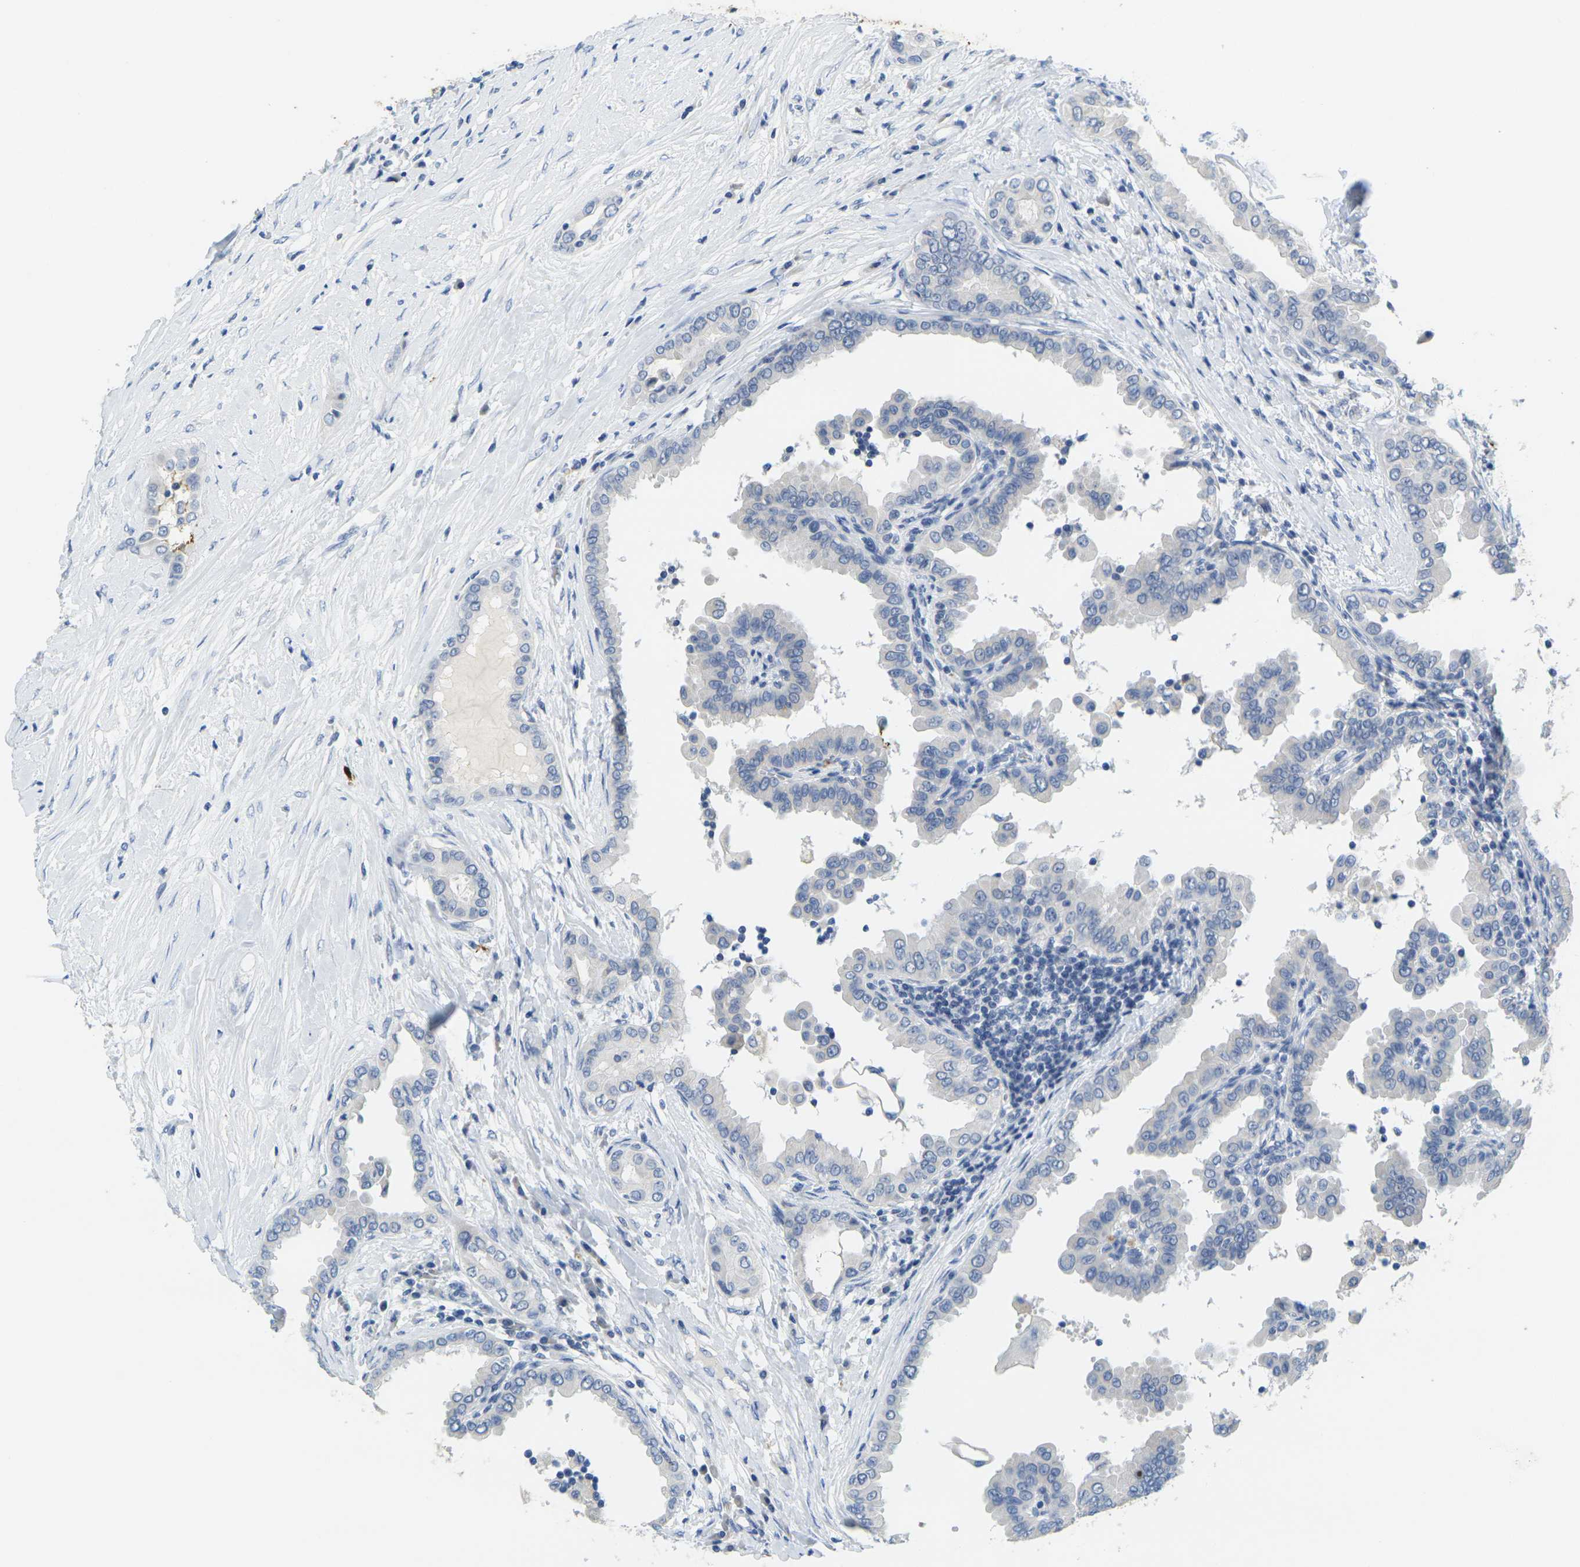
{"staining": {"intensity": "negative", "quantity": "none", "location": "none"}, "tissue": "thyroid cancer", "cell_type": "Tumor cells", "image_type": "cancer", "snomed": [{"axis": "morphology", "description": "Papillary adenocarcinoma, NOS"}, {"axis": "topography", "description": "Thyroid gland"}], "caption": "Histopathology image shows no protein expression in tumor cells of thyroid cancer tissue.", "gene": "GPR15", "patient": {"sex": "male", "age": 33}}